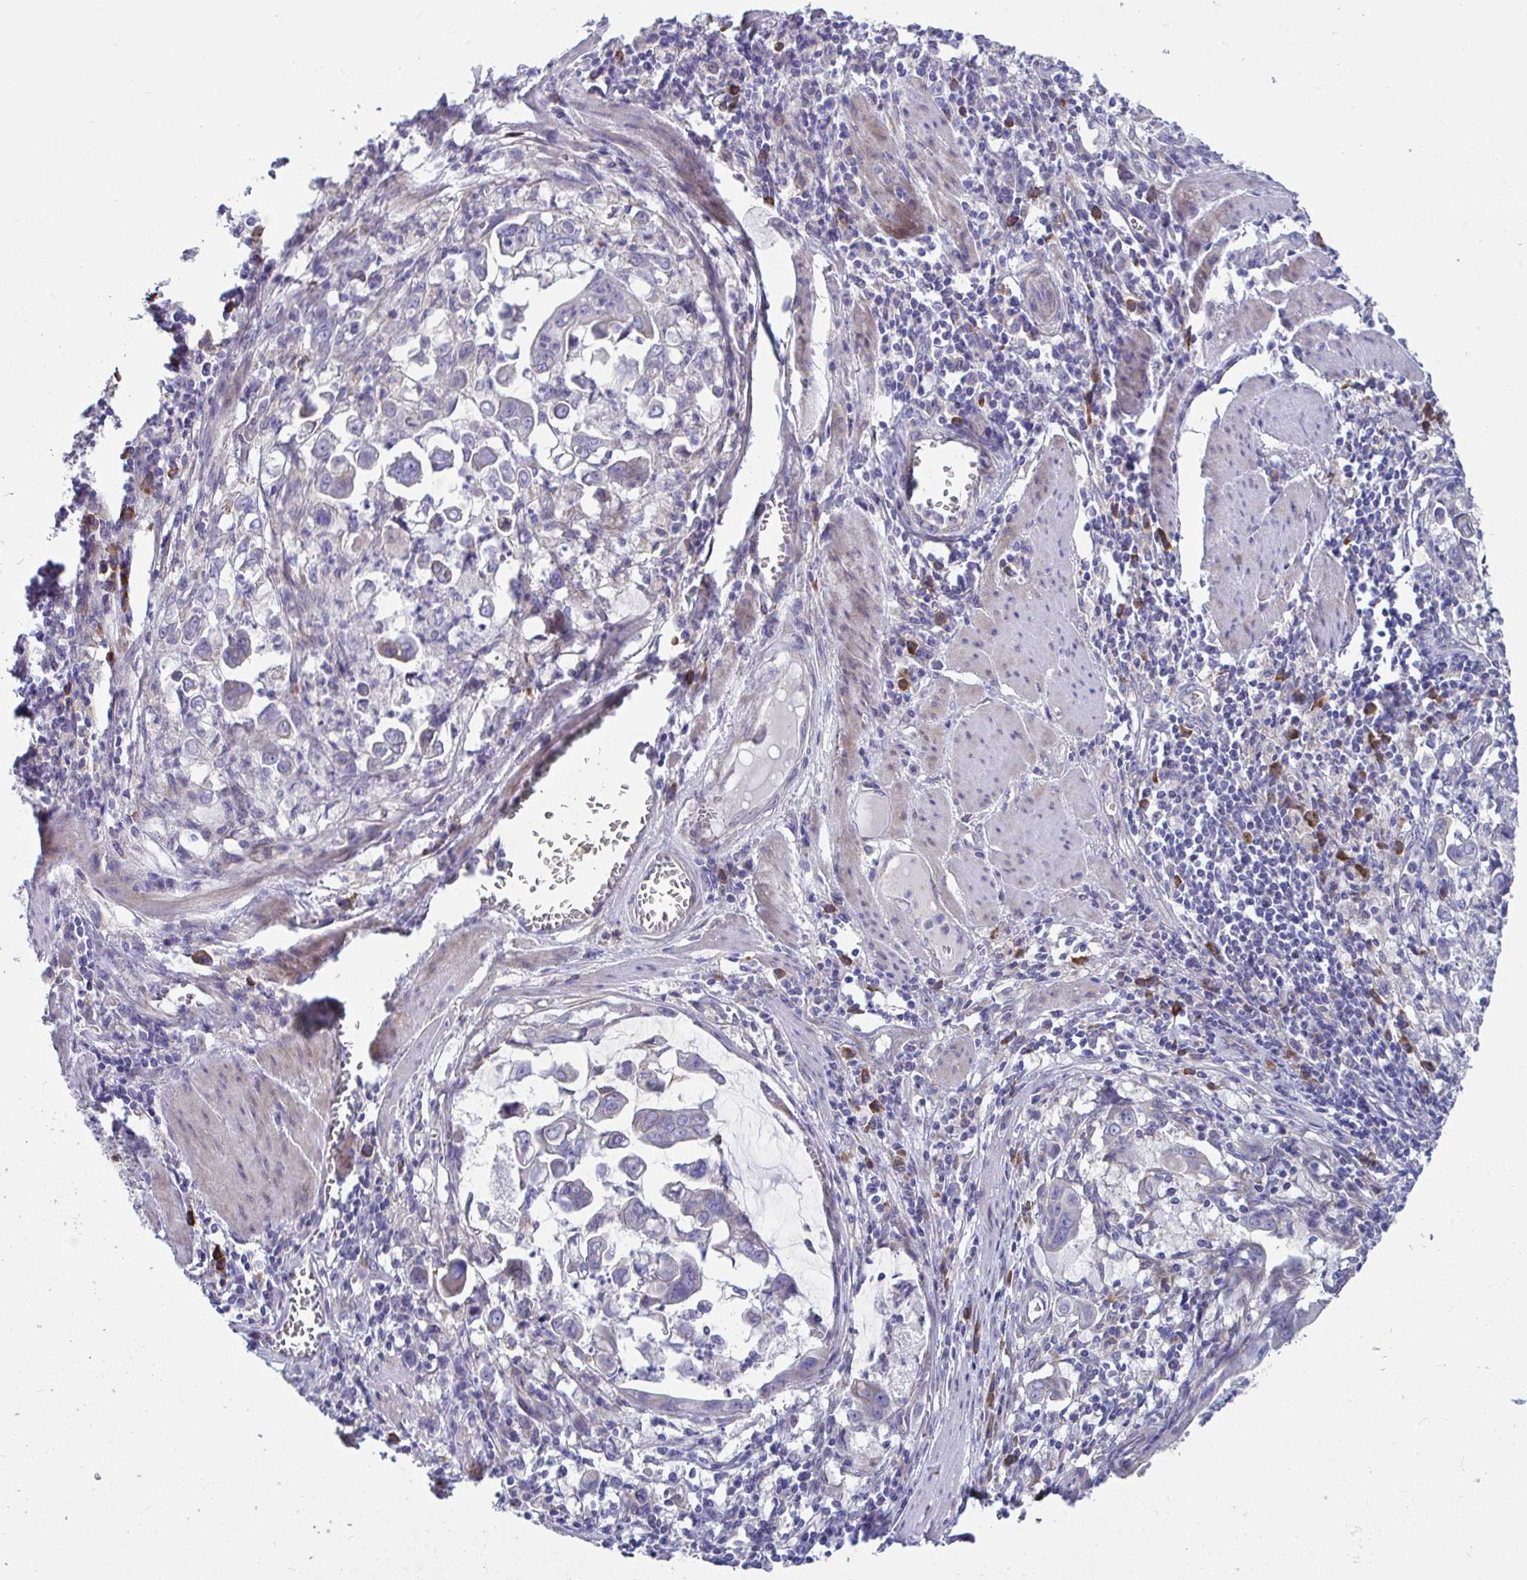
{"staining": {"intensity": "moderate", "quantity": "<25%", "location": "cytoplasmic/membranous"}, "tissue": "stomach cancer", "cell_type": "Tumor cells", "image_type": "cancer", "snomed": [{"axis": "morphology", "description": "Adenocarcinoma, NOS"}, {"axis": "topography", "description": "Stomach, upper"}], "caption": "Stomach cancer (adenocarcinoma) stained with immunohistochemistry shows moderate cytoplasmic/membranous staining in about <25% of tumor cells. (Brightfield microscopy of DAB IHC at high magnification).", "gene": "WBP1", "patient": {"sex": "male", "age": 80}}